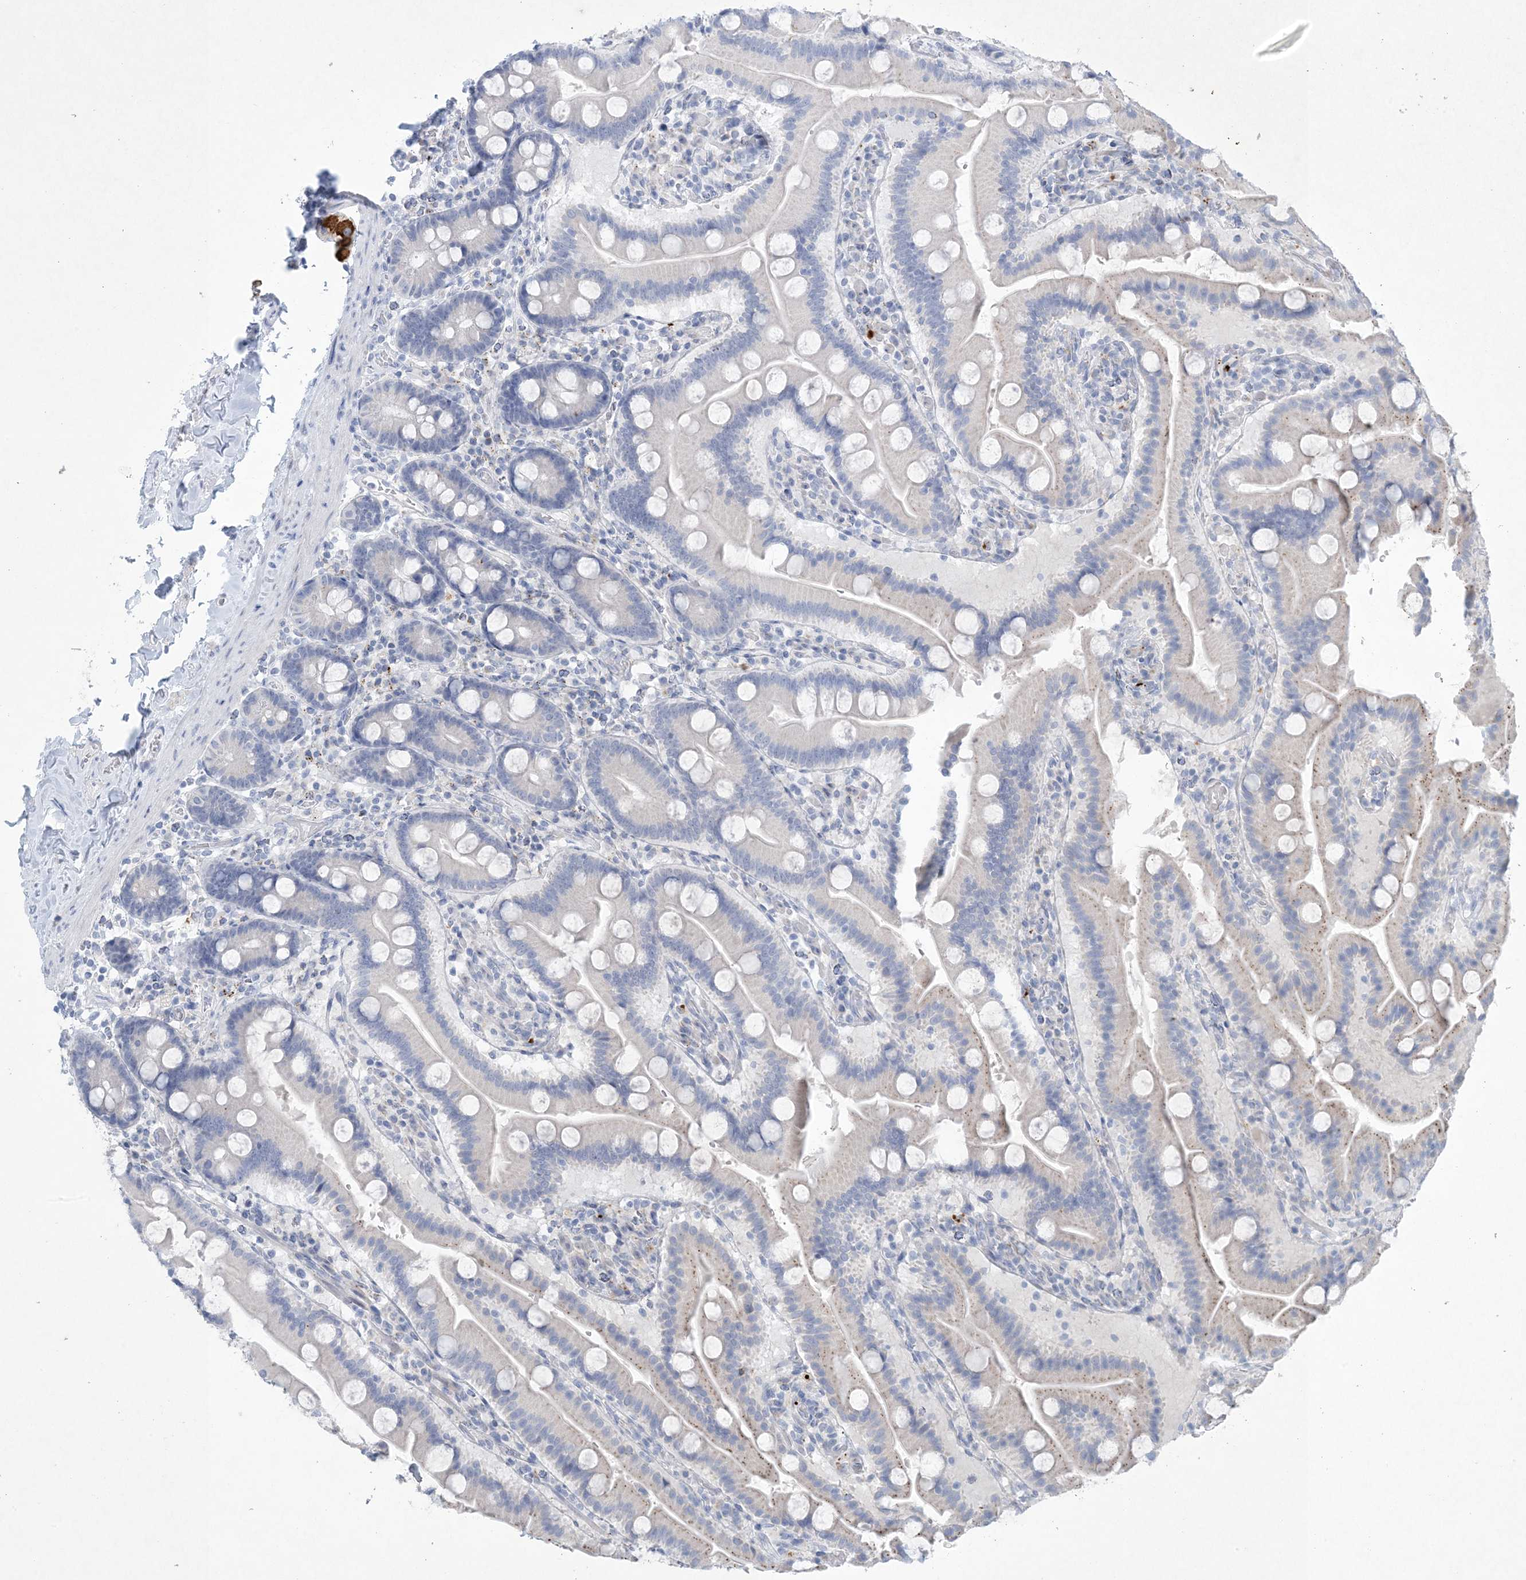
{"staining": {"intensity": "moderate", "quantity": "<25%", "location": "cytoplasmic/membranous"}, "tissue": "duodenum", "cell_type": "Glandular cells", "image_type": "normal", "snomed": [{"axis": "morphology", "description": "Normal tissue, NOS"}, {"axis": "topography", "description": "Duodenum"}], "caption": "Protein staining by immunohistochemistry (IHC) reveals moderate cytoplasmic/membranous staining in about <25% of glandular cells in unremarkable duodenum.", "gene": "GABRG1", "patient": {"sex": "male", "age": 55}}